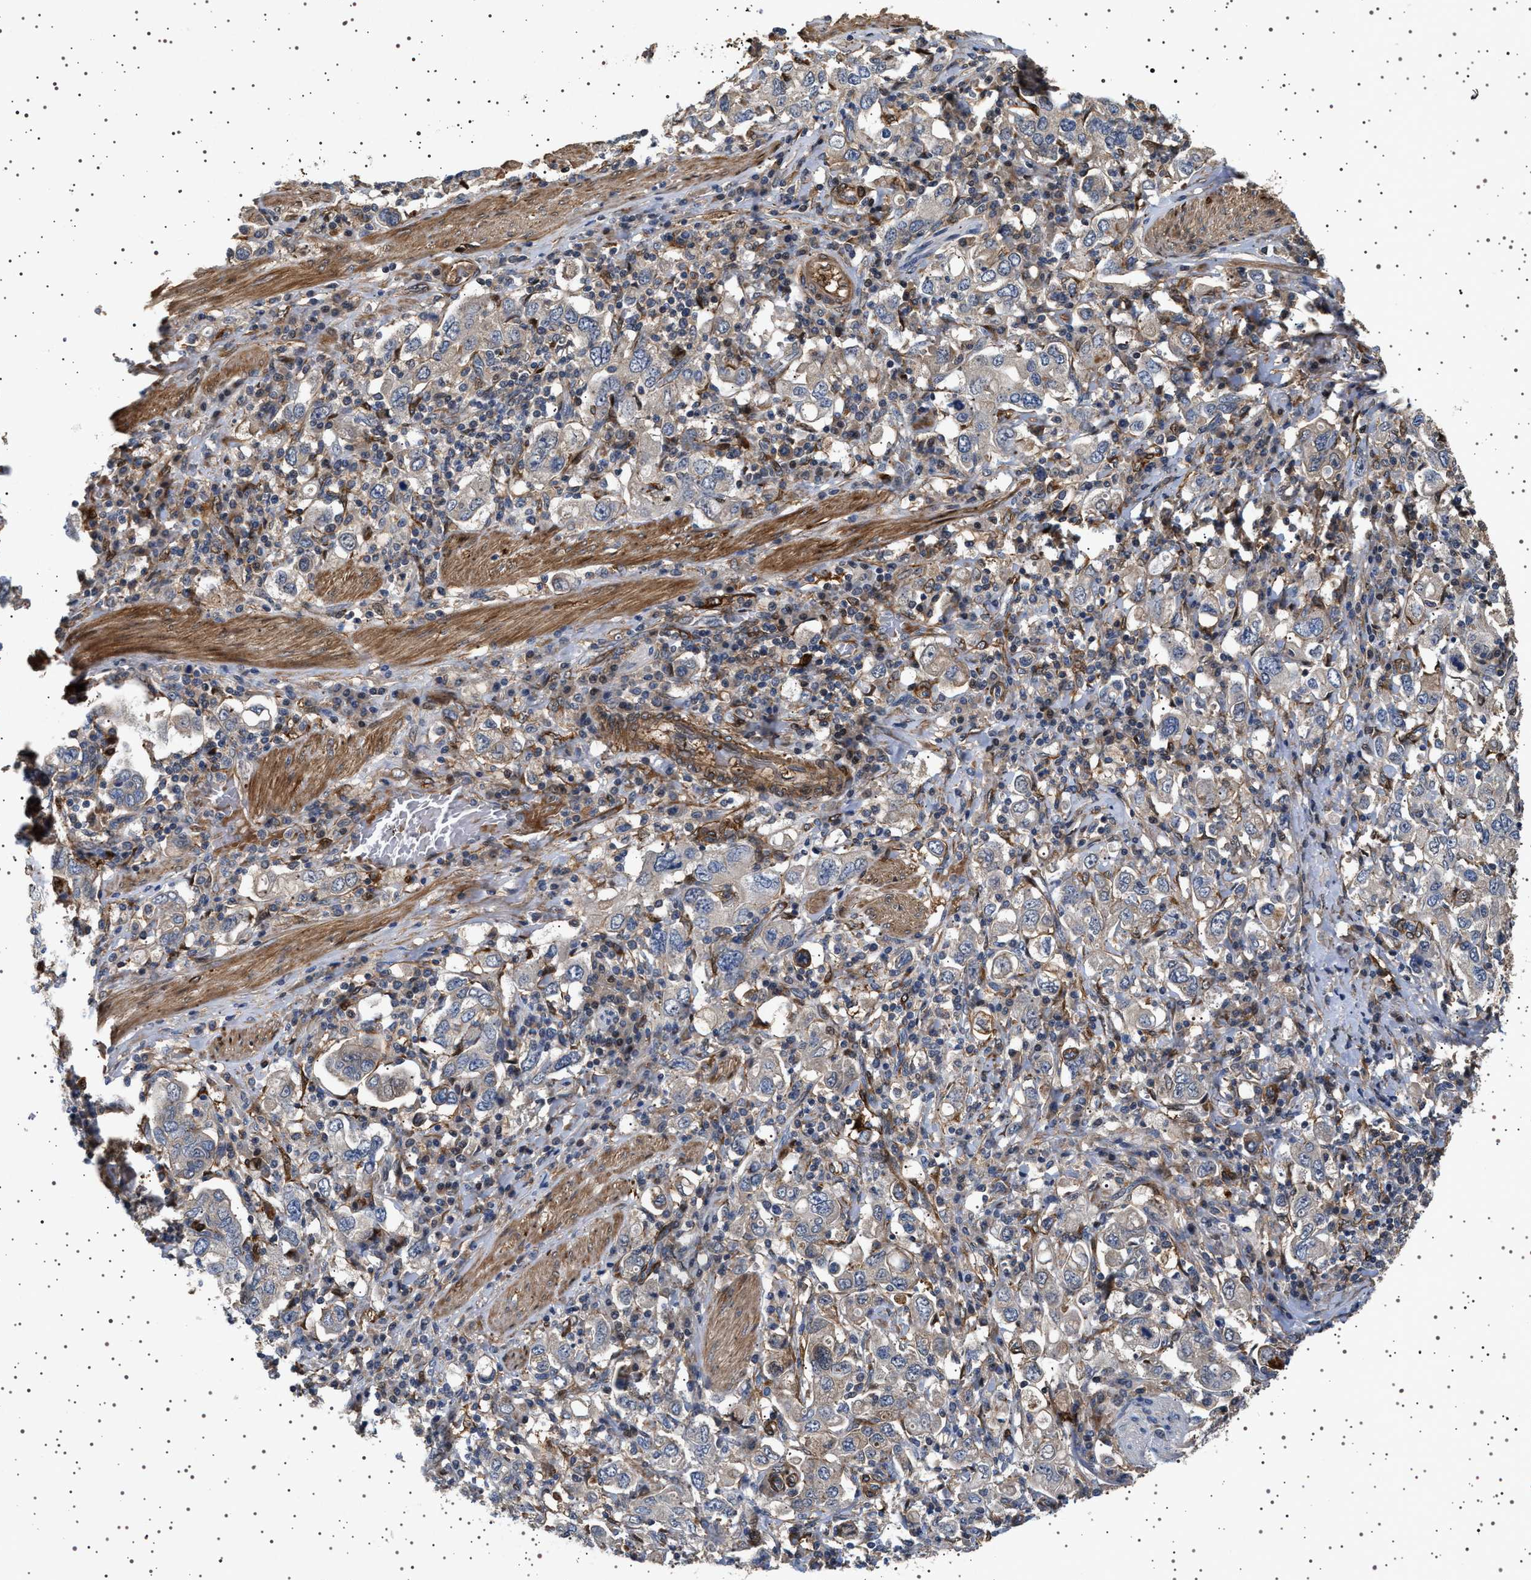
{"staining": {"intensity": "negative", "quantity": "none", "location": "none"}, "tissue": "stomach cancer", "cell_type": "Tumor cells", "image_type": "cancer", "snomed": [{"axis": "morphology", "description": "Adenocarcinoma, NOS"}, {"axis": "topography", "description": "Stomach, upper"}], "caption": "Image shows no protein positivity in tumor cells of stomach adenocarcinoma tissue.", "gene": "GUCY1B1", "patient": {"sex": "male", "age": 62}}